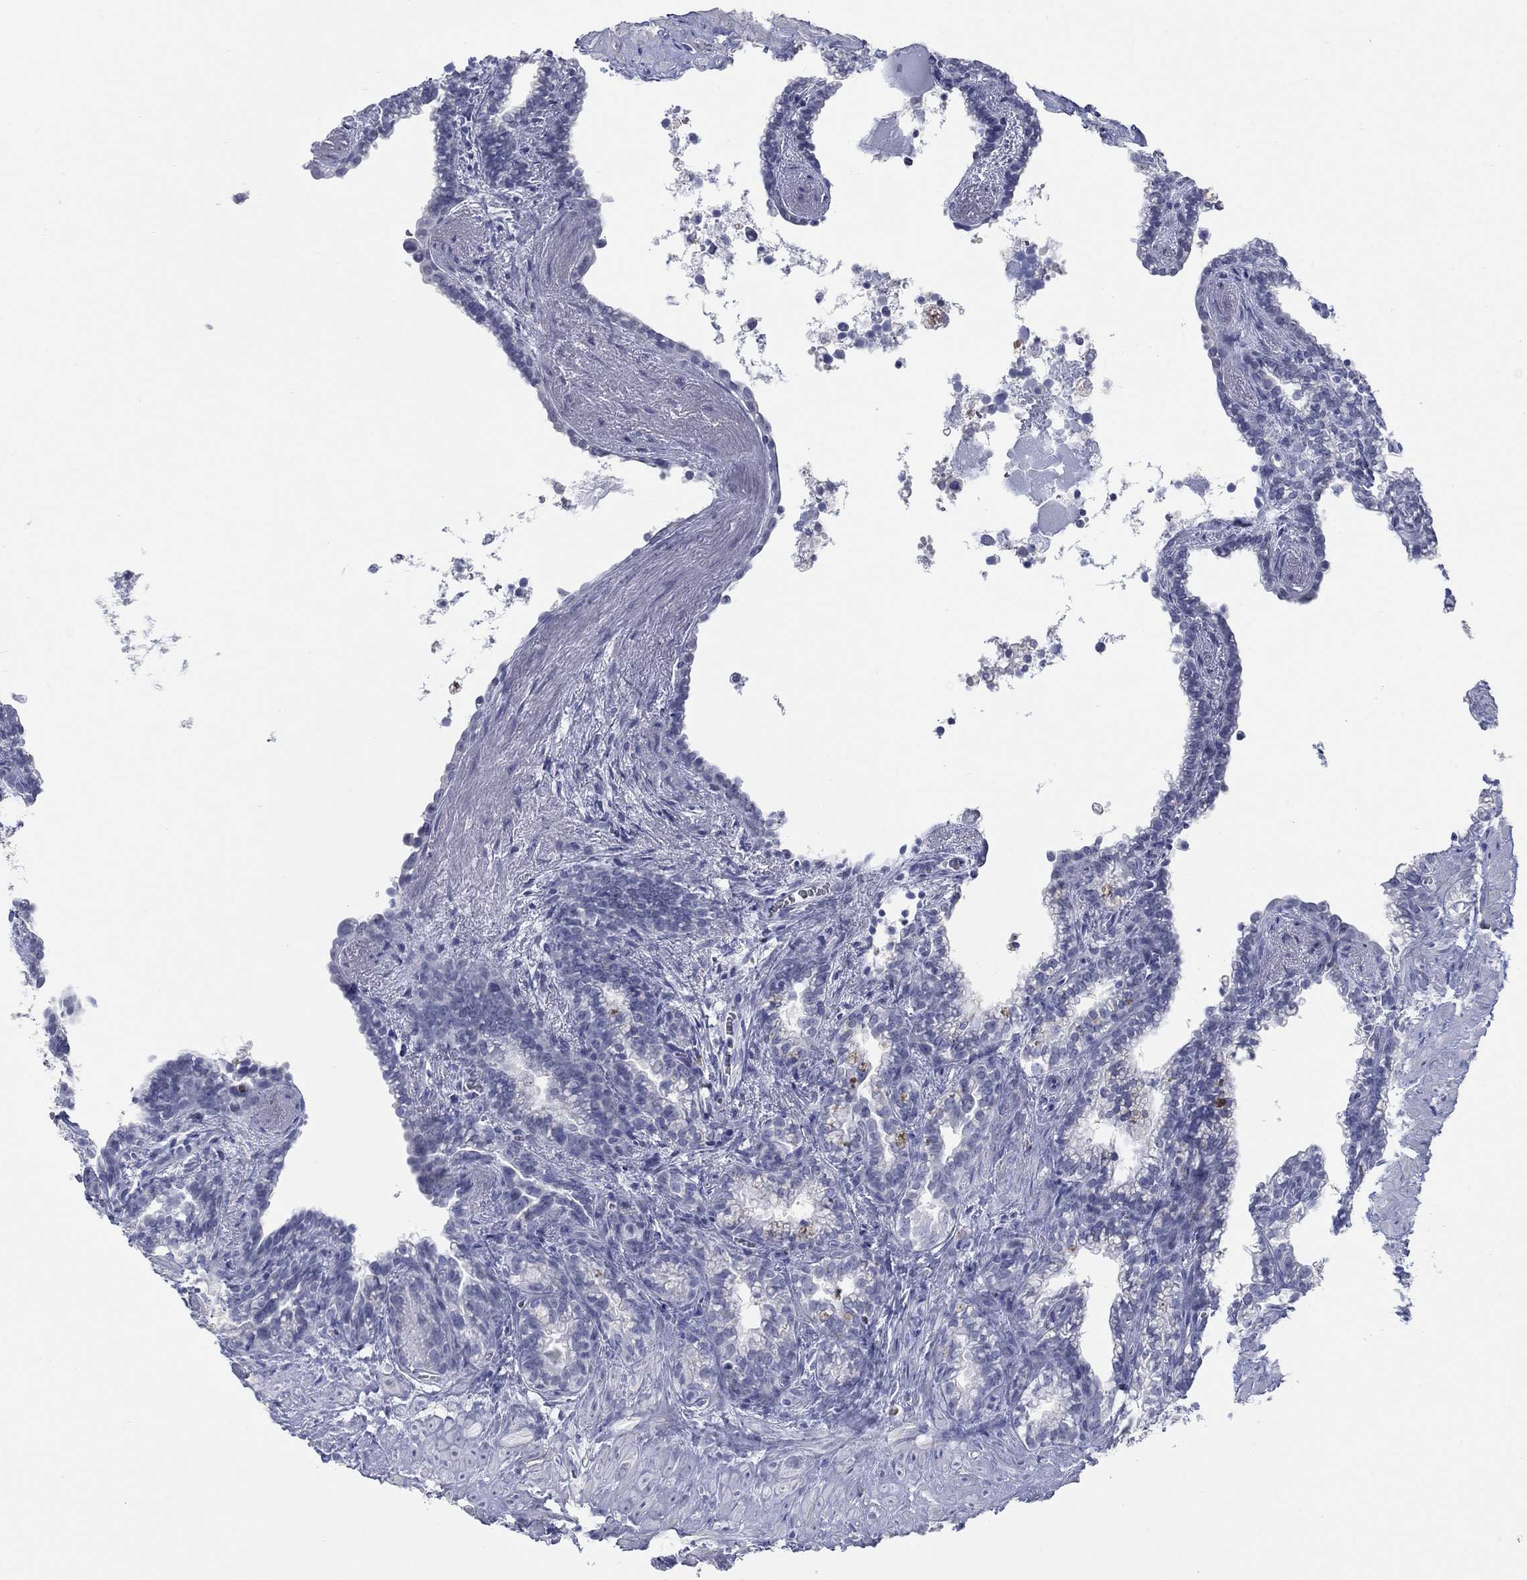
{"staining": {"intensity": "negative", "quantity": "none", "location": "none"}, "tissue": "seminal vesicle", "cell_type": "Glandular cells", "image_type": "normal", "snomed": [{"axis": "morphology", "description": "Normal tissue, NOS"}, {"axis": "morphology", "description": "Urothelial carcinoma, NOS"}, {"axis": "topography", "description": "Urinary bladder"}, {"axis": "topography", "description": "Seminal veicle"}], "caption": "This photomicrograph is of unremarkable seminal vesicle stained with immunohistochemistry to label a protein in brown with the nuclei are counter-stained blue. There is no expression in glandular cells.", "gene": "ATP6V1G2", "patient": {"sex": "male", "age": 76}}